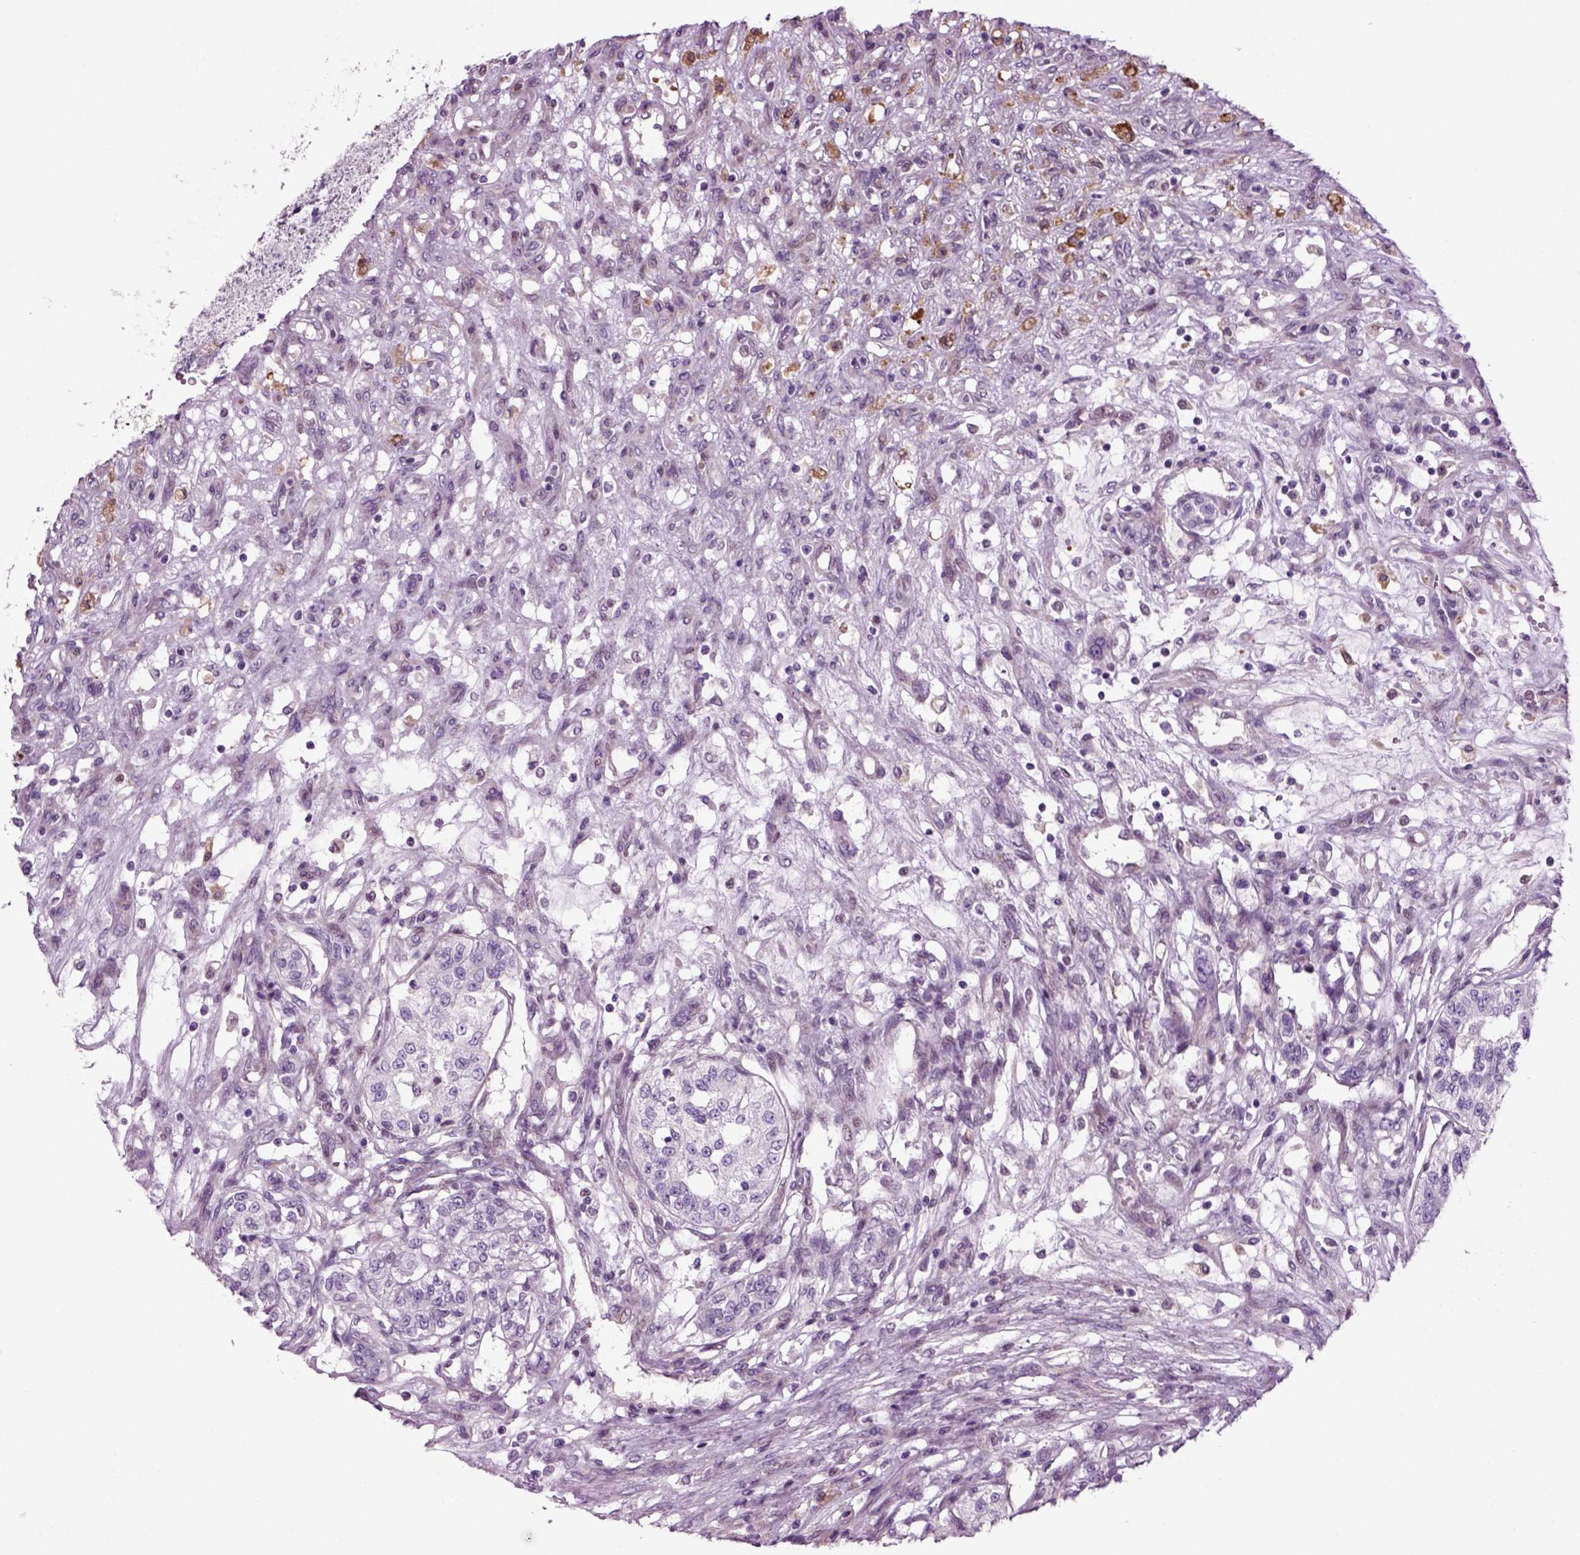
{"staining": {"intensity": "negative", "quantity": "none", "location": "none"}, "tissue": "renal cancer", "cell_type": "Tumor cells", "image_type": "cancer", "snomed": [{"axis": "morphology", "description": "Adenocarcinoma, NOS"}, {"axis": "topography", "description": "Kidney"}], "caption": "This is a image of immunohistochemistry staining of renal cancer, which shows no staining in tumor cells.", "gene": "ARID3A", "patient": {"sex": "female", "age": 63}}